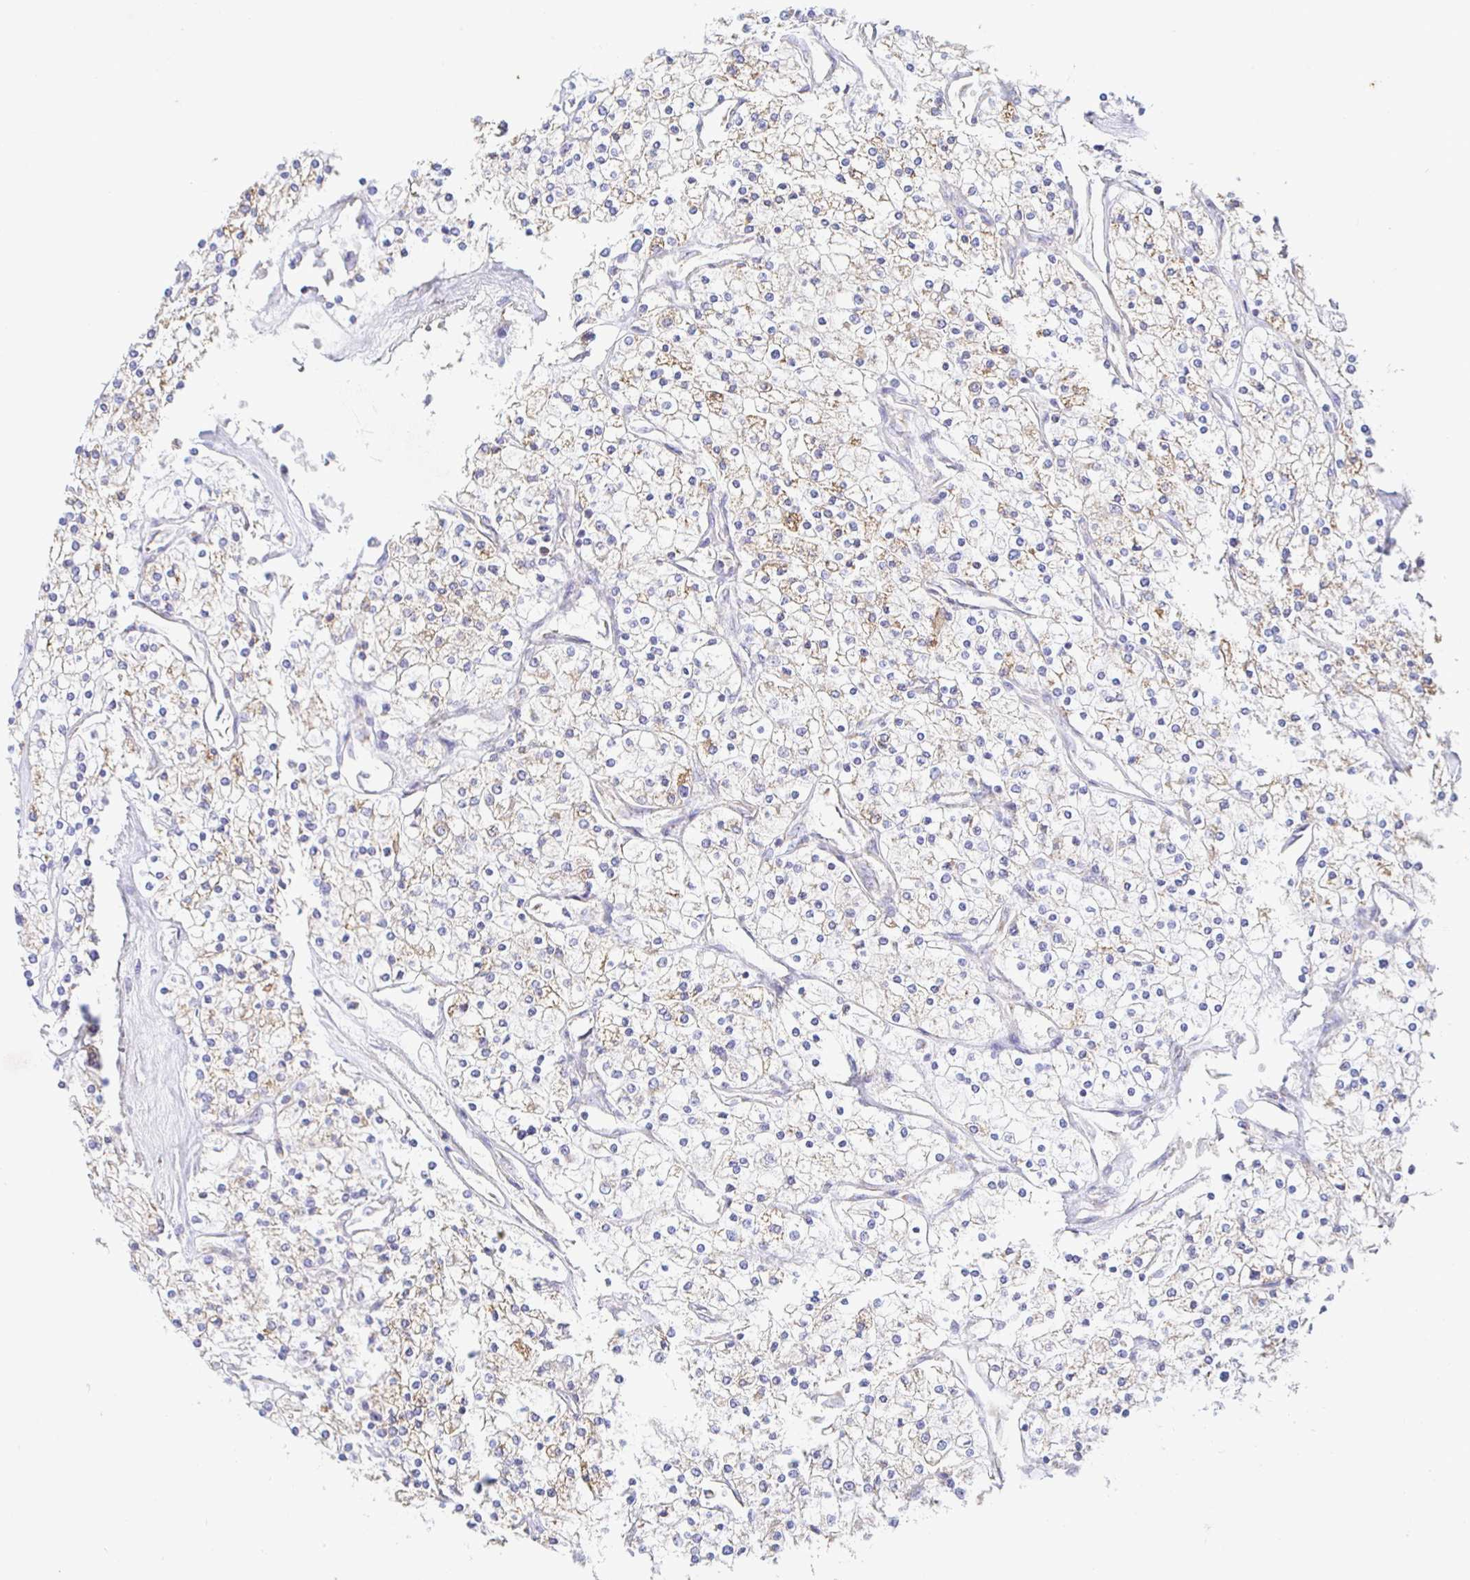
{"staining": {"intensity": "moderate", "quantity": "<25%", "location": "cytoplasmic/membranous"}, "tissue": "renal cancer", "cell_type": "Tumor cells", "image_type": "cancer", "snomed": [{"axis": "morphology", "description": "Adenocarcinoma, NOS"}, {"axis": "topography", "description": "Kidney"}], "caption": "Tumor cells exhibit low levels of moderate cytoplasmic/membranous expression in about <25% of cells in renal cancer (adenocarcinoma).", "gene": "SYNGR4", "patient": {"sex": "male", "age": 80}}